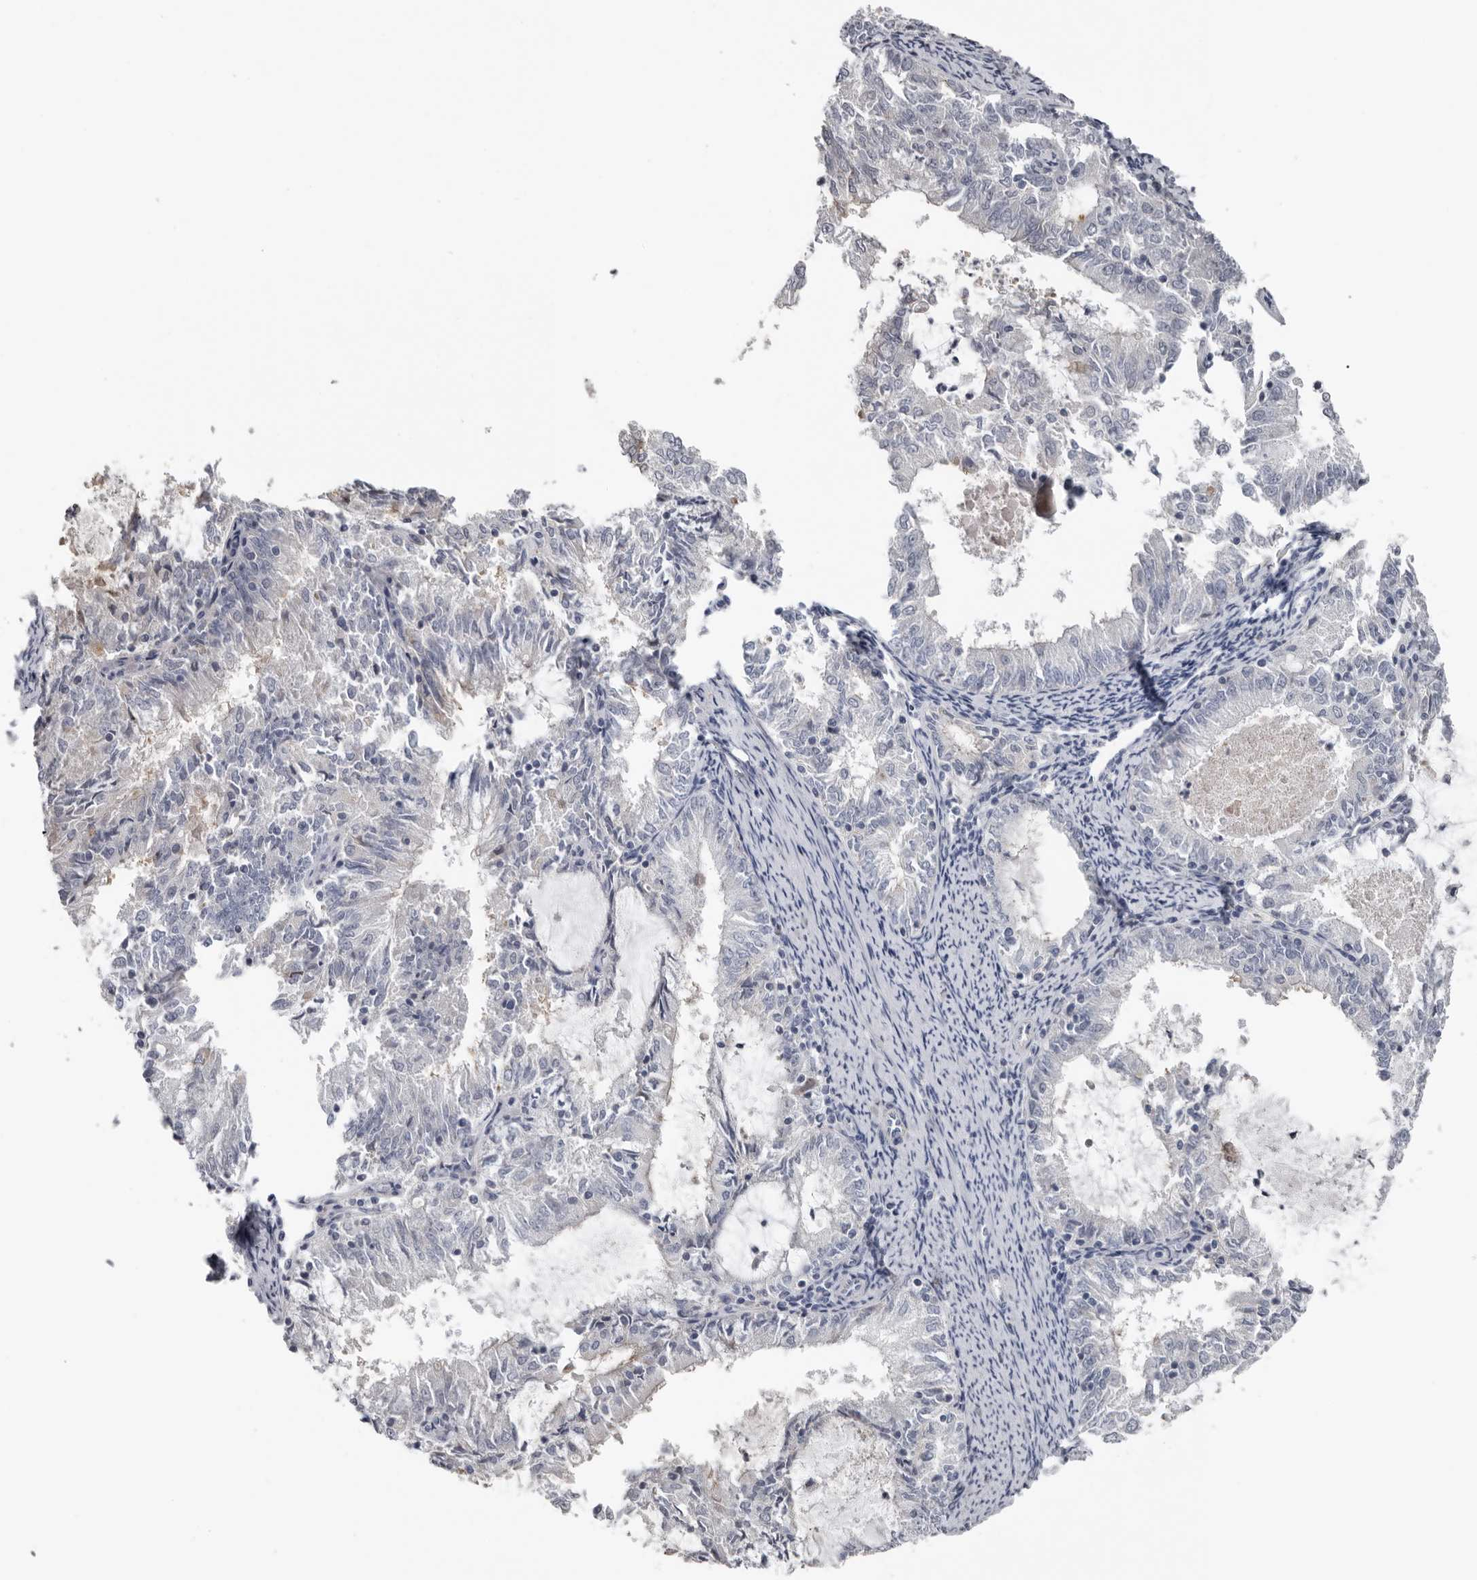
{"staining": {"intensity": "negative", "quantity": "none", "location": "none"}, "tissue": "endometrial cancer", "cell_type": "Tumor cells", "image_type": "cancer", "snomed": [{"axis": "morphology", "description": "Adenocarcinoma, NOS"}, {"axis": "topography", "description": "Endometrium"}], "caption": "There is no significant expression in tumor cells of endometrial adenocarcinoma.", "gene": "FABP7", "patient": {"sex": "female", "age": 57}}